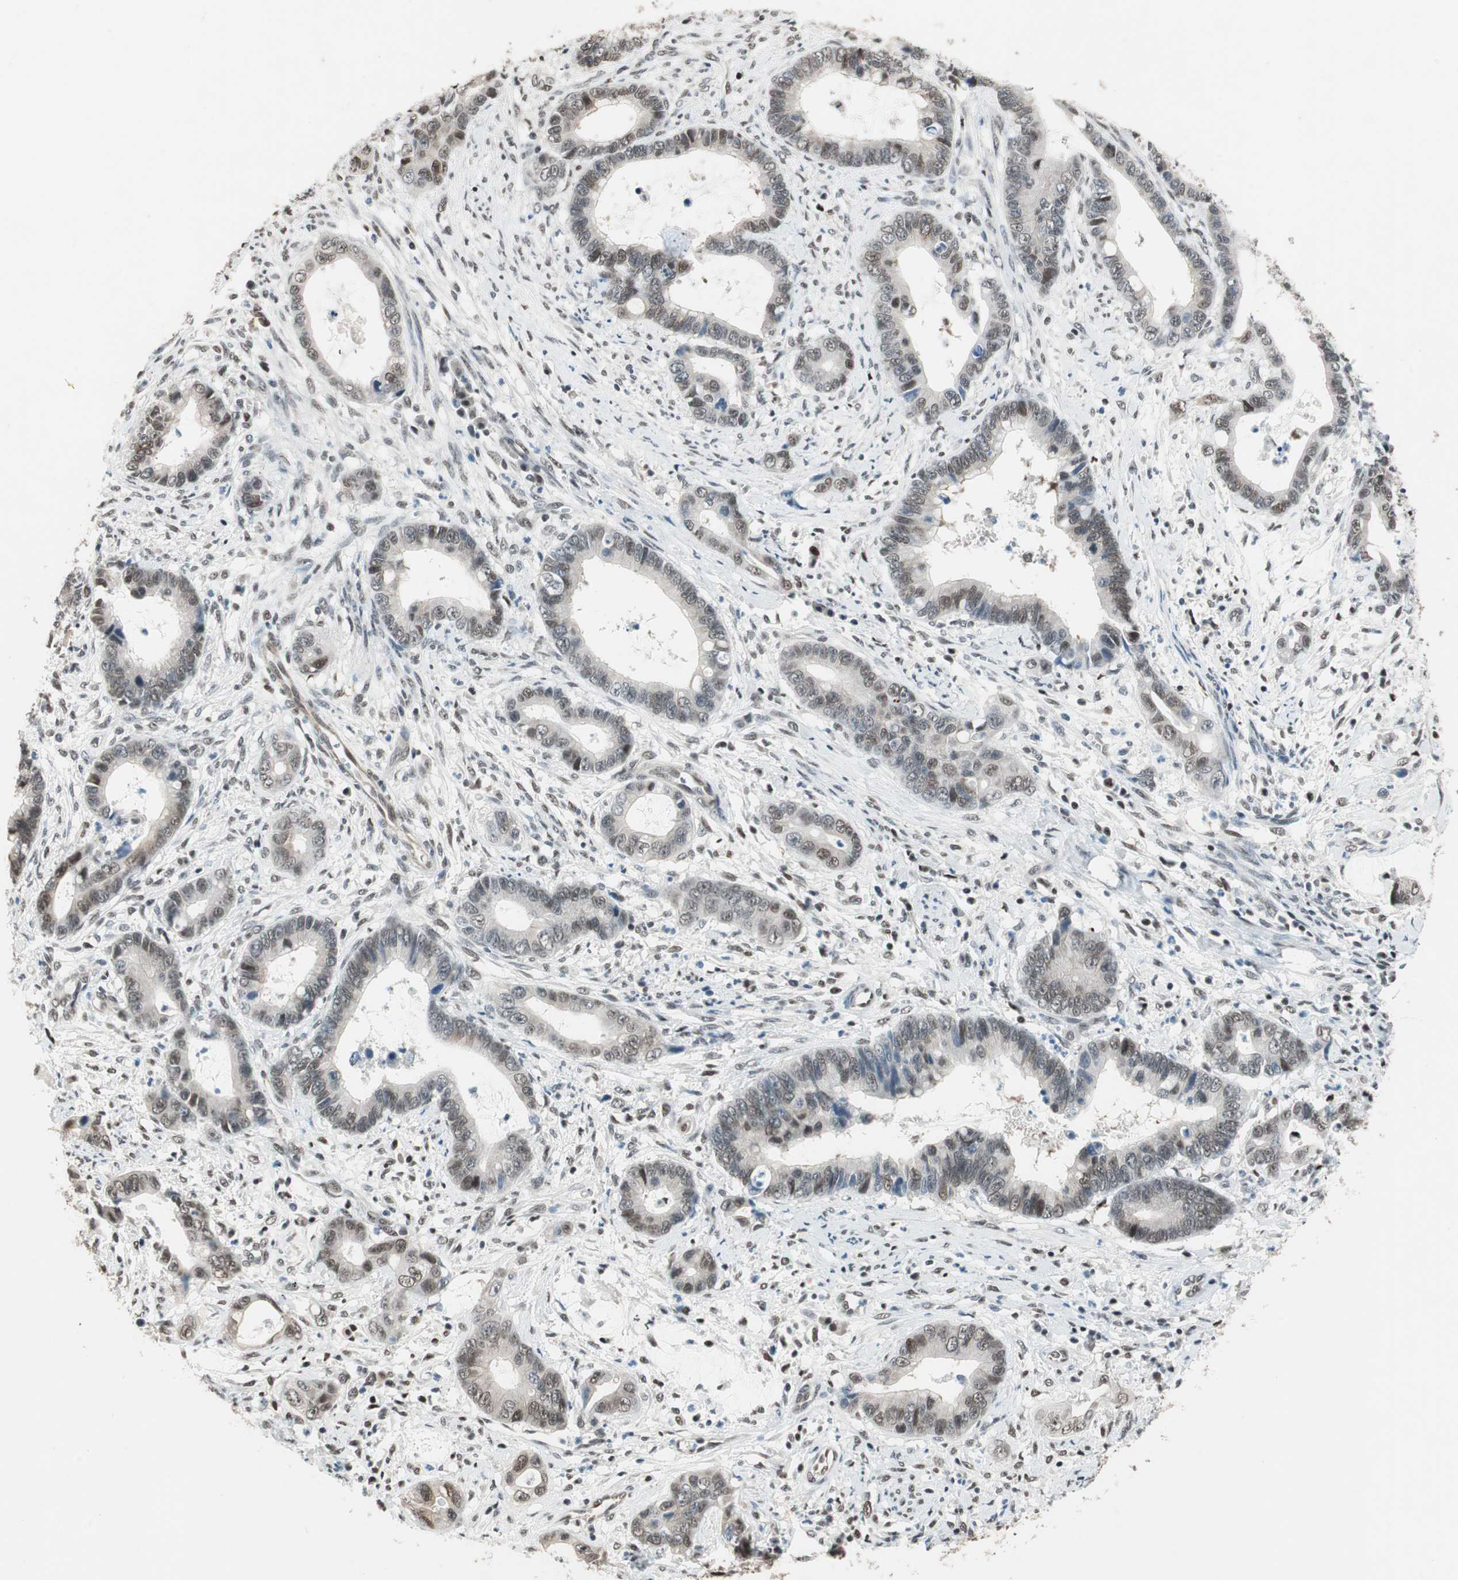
{"staining": {"intensity": "weak", "quantity": ">75%", "location": "cytoplasmic/membranous,nuclear"}, "tissue": "cervical cancer", "cell_type": "Tumor cells", "image_type": "cancer", "snomed": [{"axis": "morphology", "description": "Adenocarcinoma, NOS"}, {"axis": "topography", "description": "Cervix"}], "caption": "About >75% of tumor cells in human adenocarcinoma (cervical) reveal weak cytoplasmic/membranous and nuclear protein positivity as visualized by brown immunohistochemical staining.", "gene": "ZBTB17", "patient": {"sex": "female", "age": 44}}